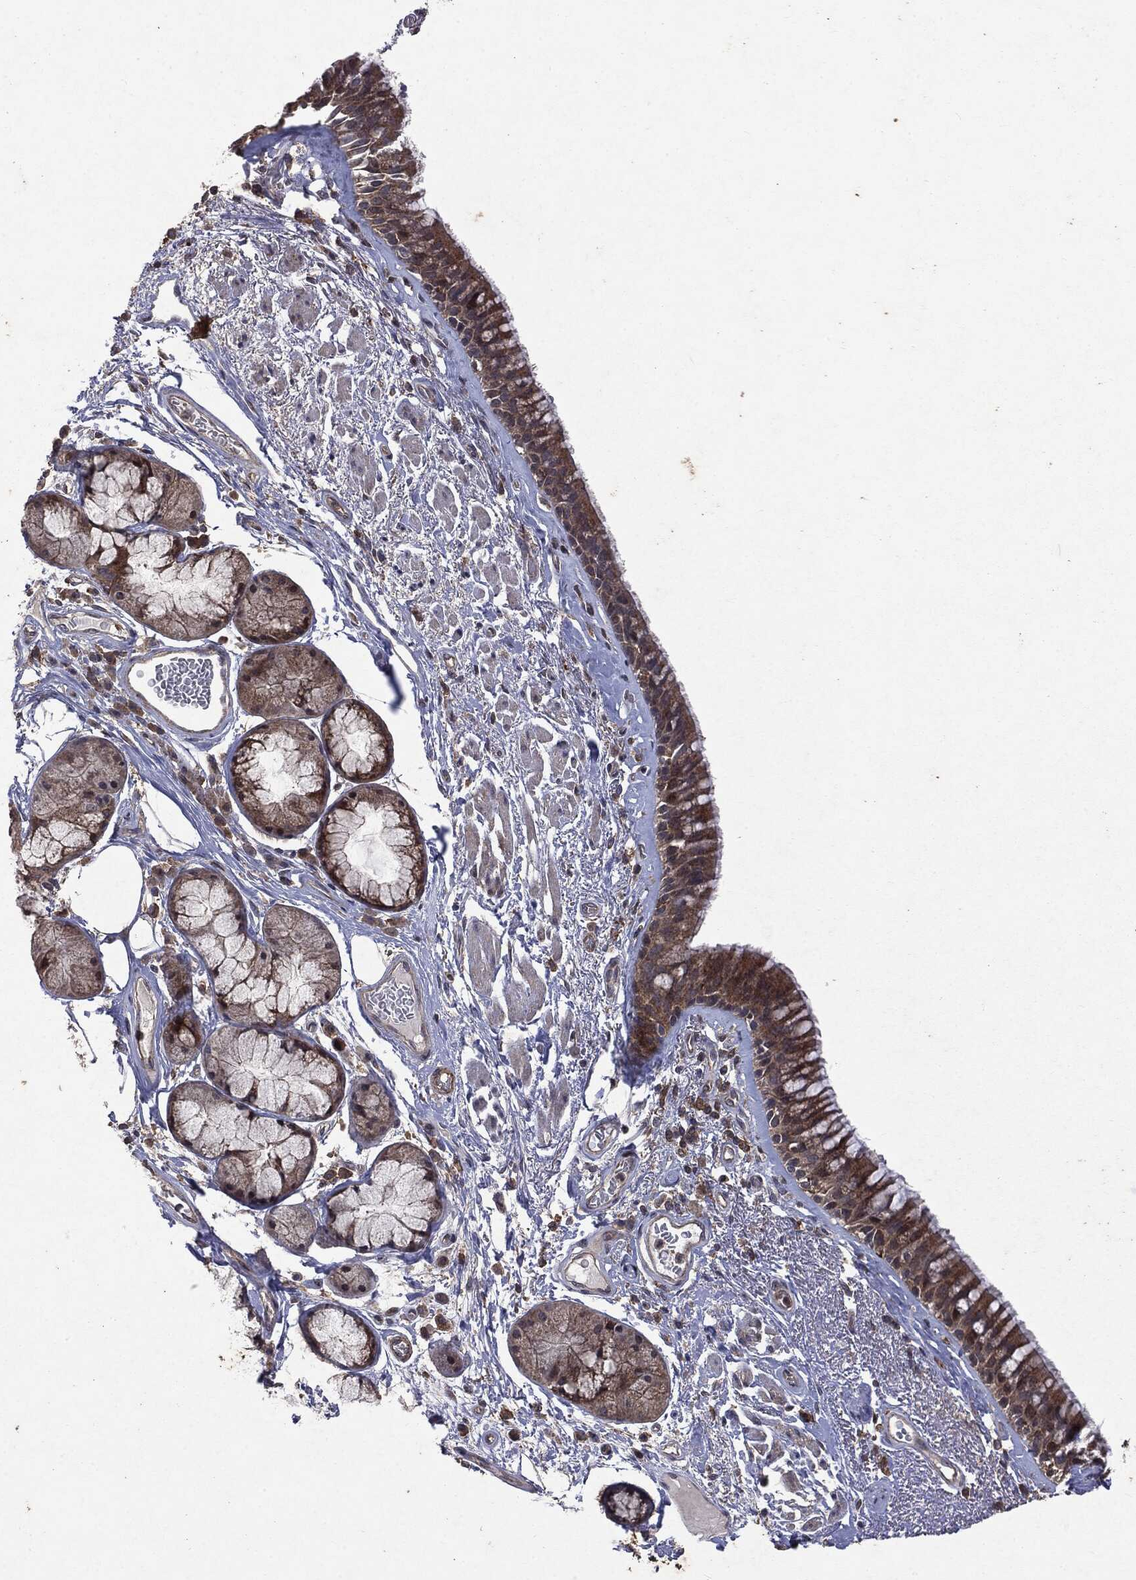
{"staining": {"intensity": "moderate", "quantity": ">75%", "location": "cytoplasmic/membranous"}, "tissue": "bronchus", "cell_type": "Respiratory epithelial cells", "image_type": "normal", "snomed": [{"axis": "morphology", "description": "Normal tissue, NOS"}, {"axis": "topography", "description": "Bronchus"}], "caption": "IHC of benign bronchus displays medium levels of moderate cytoplasmic/membranous expression in approximately >75% of respiratory epithelial cells.", "gene": "PTEN", "patient": {"sex": "male", "age": 82}}